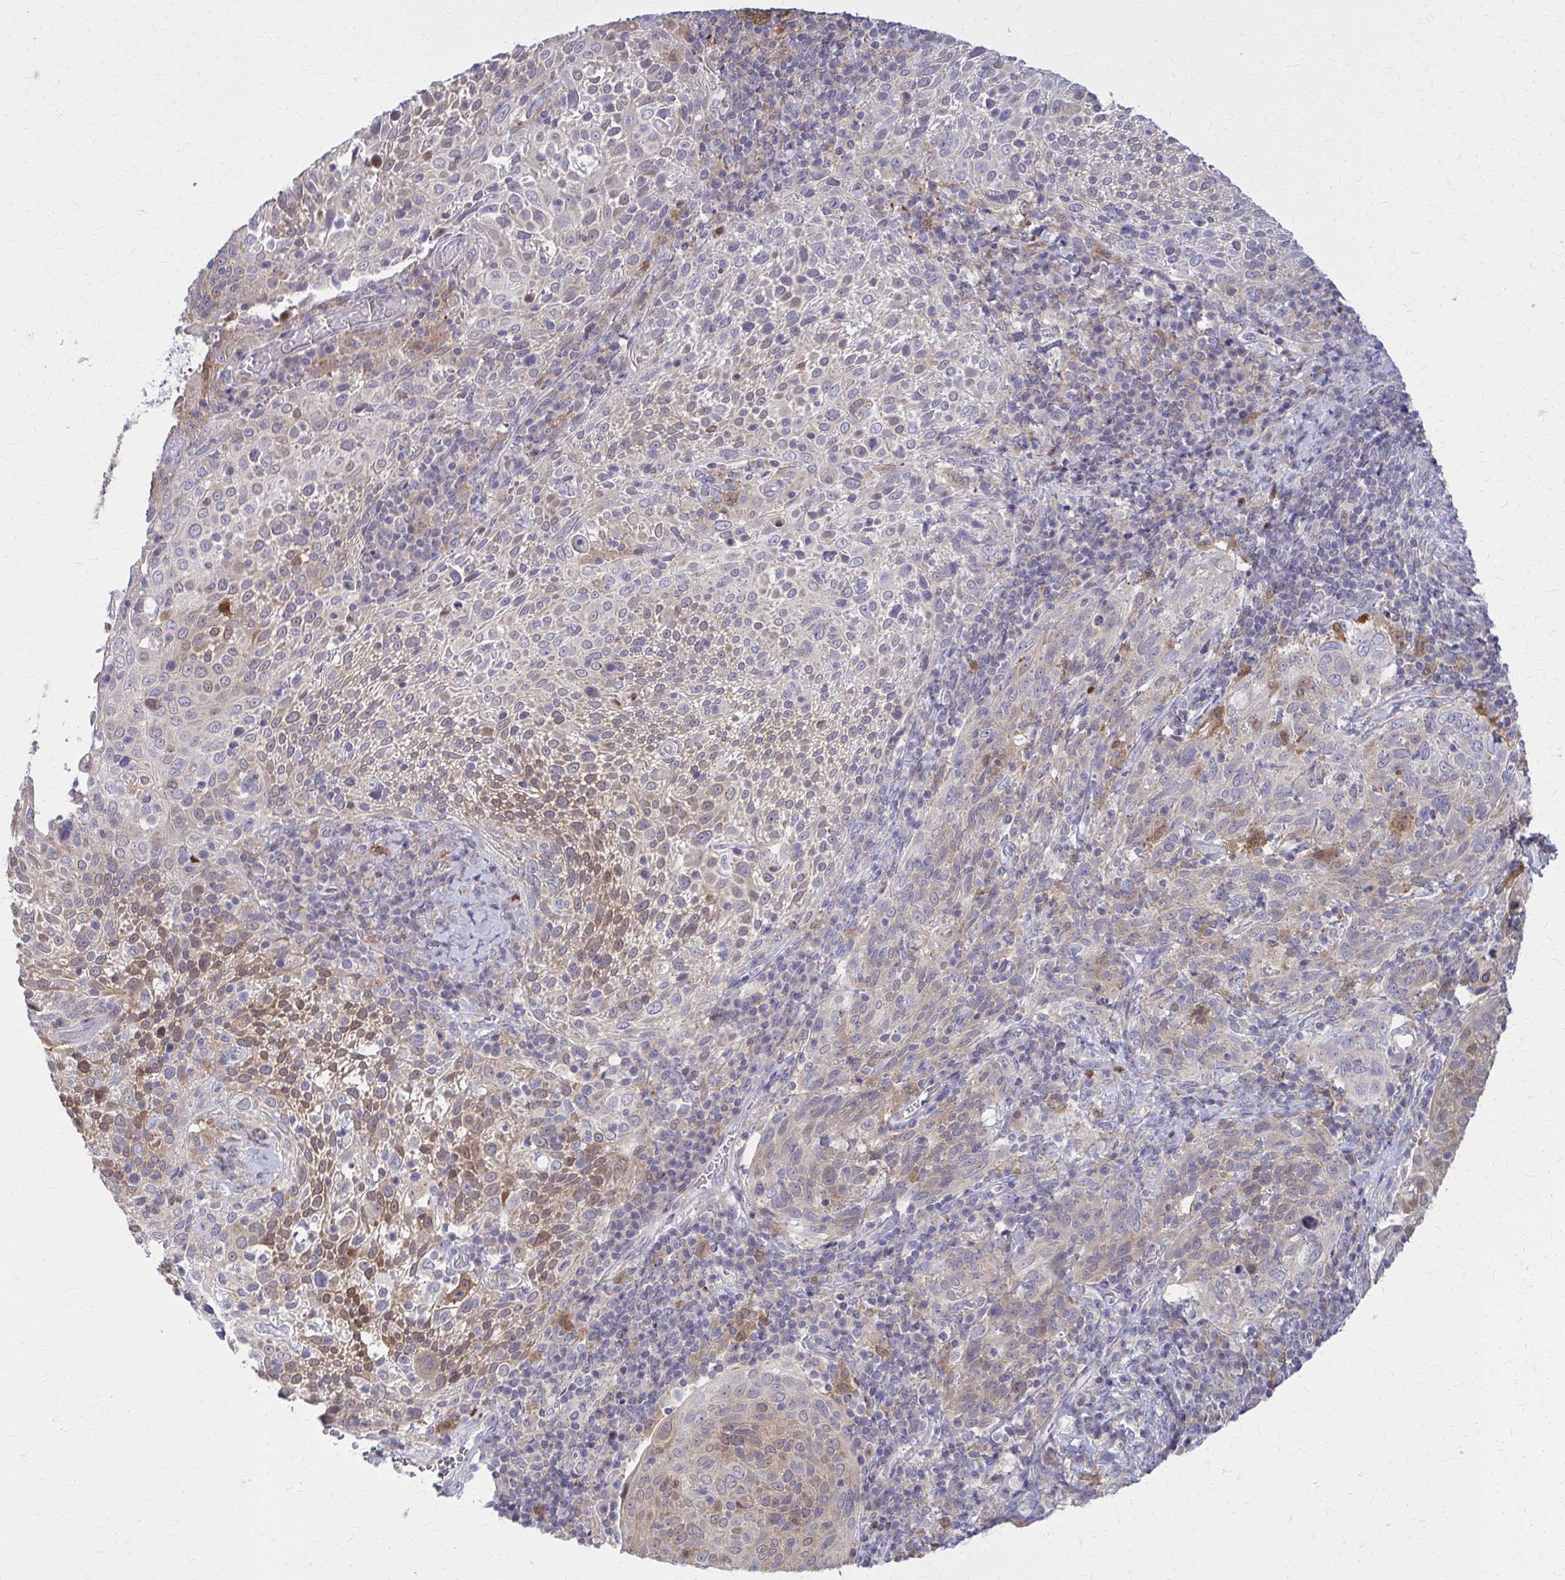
{"staining": {"intensity": "moderate", "quantity": "<25%", "location": "cytoplasmic/membranous"}, "tissue": "cervical cancer", "cell_type": "Tumor cells", "image_type": "cancer", "snomed": [{"axis": "morphology", "description": "Squamous cell carcinoma, NOS"}, {"axis": "topography", "description": "Cervix"}], "caption": "Immunohistochemistry staining of cervical cancer (squamous cell carcinoma), which shows low levels of moderate cytoplasmic/membranous positivity in about <25% of tumor cells indicating moderate cytoplasmic/membranous protein staining. The staining was performed using DAB (3,3'-diaminobenzidine) (brown) for protein detection and nuclei were counterstained in hematoxylin (blue).", "gene": "DBI", "patient": {"sex": "female", "age": 61}}